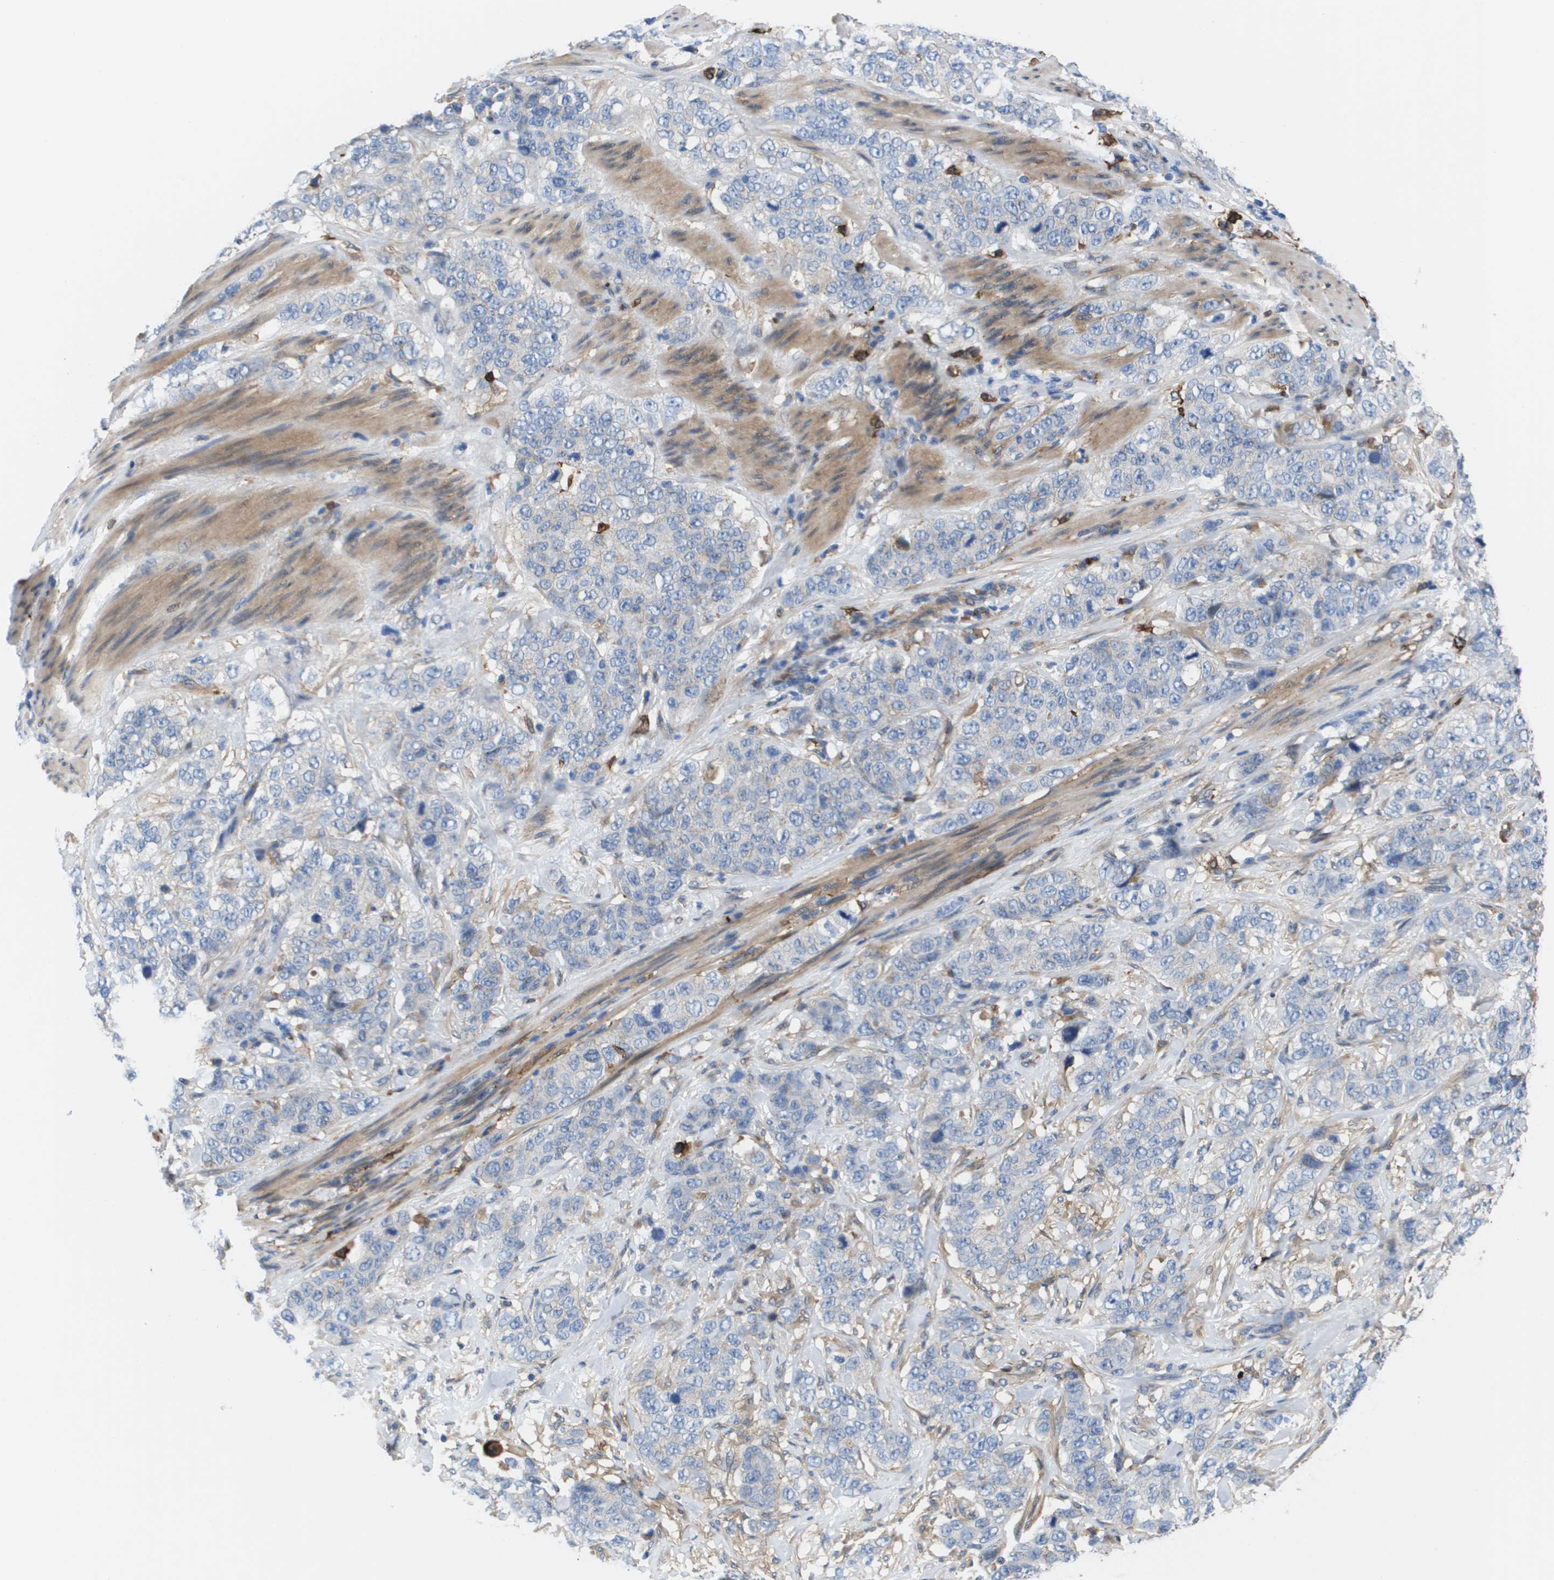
{"staining": {"intensity": "negative", "quantity": "none", "location": "none"}, "tissue": "stomach cancer", "cell_type": "Tumor cells", "image_type": "cancer", "snomed": [{"axis": "morphology", "description": "Adenocarcinoma, NOS"}, {"axis": "topography", "description": "Stomach"}], "caption": "IHC image of neoplastic tissue: human stomach cancer stained with DAB exhibits no significant protein positivity in tumor cells.", "gene": "SLC37A2", "patient": {"sex": "male", "age": 48}}